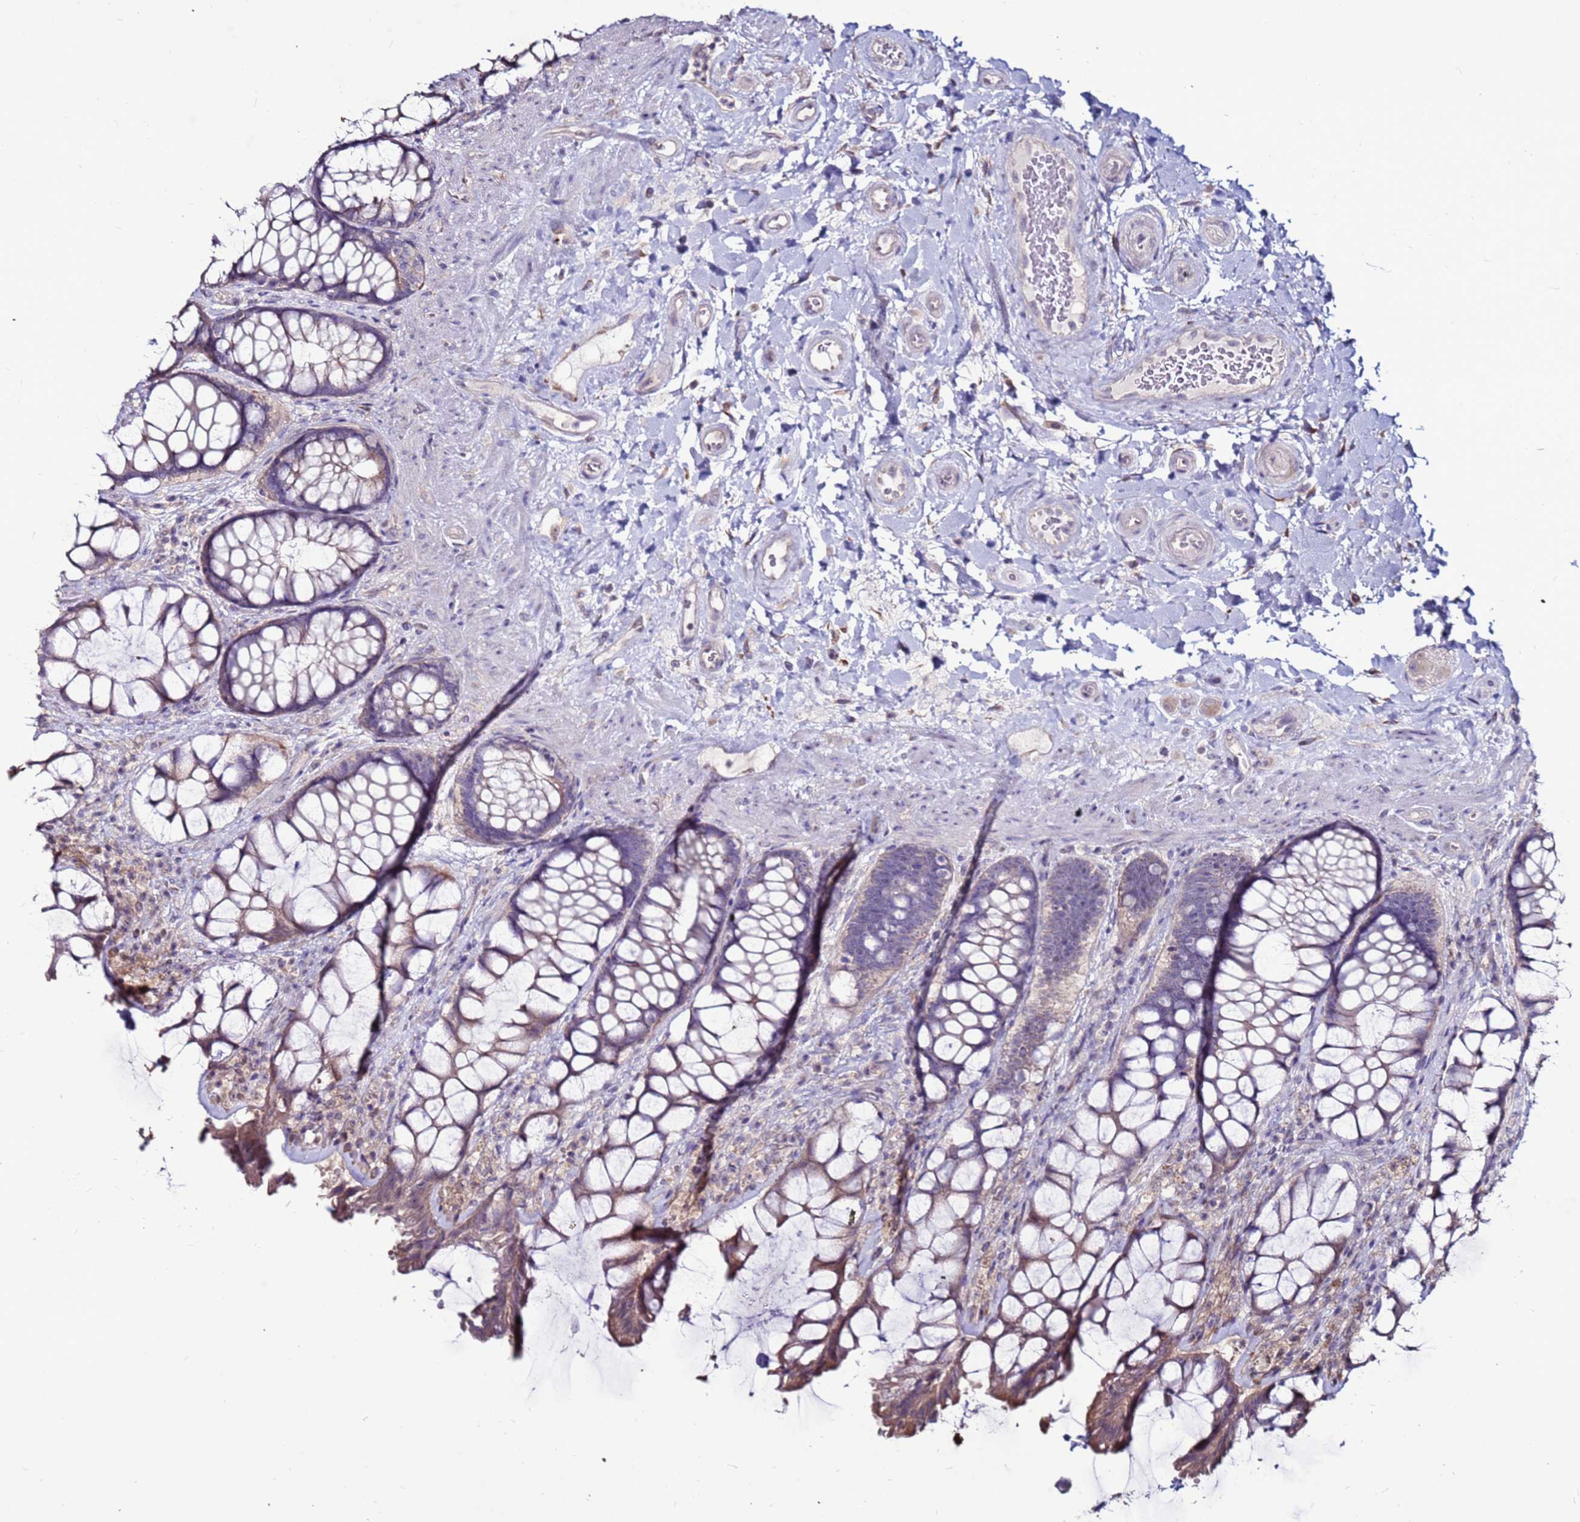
{"staining": {"intensity": "moderate", "quantity": ">75%", "location": "cytoplasmic/membranous"}, "tissue": "rectum", "cell_type": "Glandular cells", "image_type": "normal", "snomed": [{"axis": "morphology", "description": "Normal tissue, NOS"}, {"axis": "topography", "description": "Rectum"}], "caption": "Rectum was stained to show a protein in brown. There is medium levels of moderate cytoplasmic/membranous staining in about >75% of glandular cells.", "gene": "SLC44A3", "patient": {"sex": "female", "age": 58}}